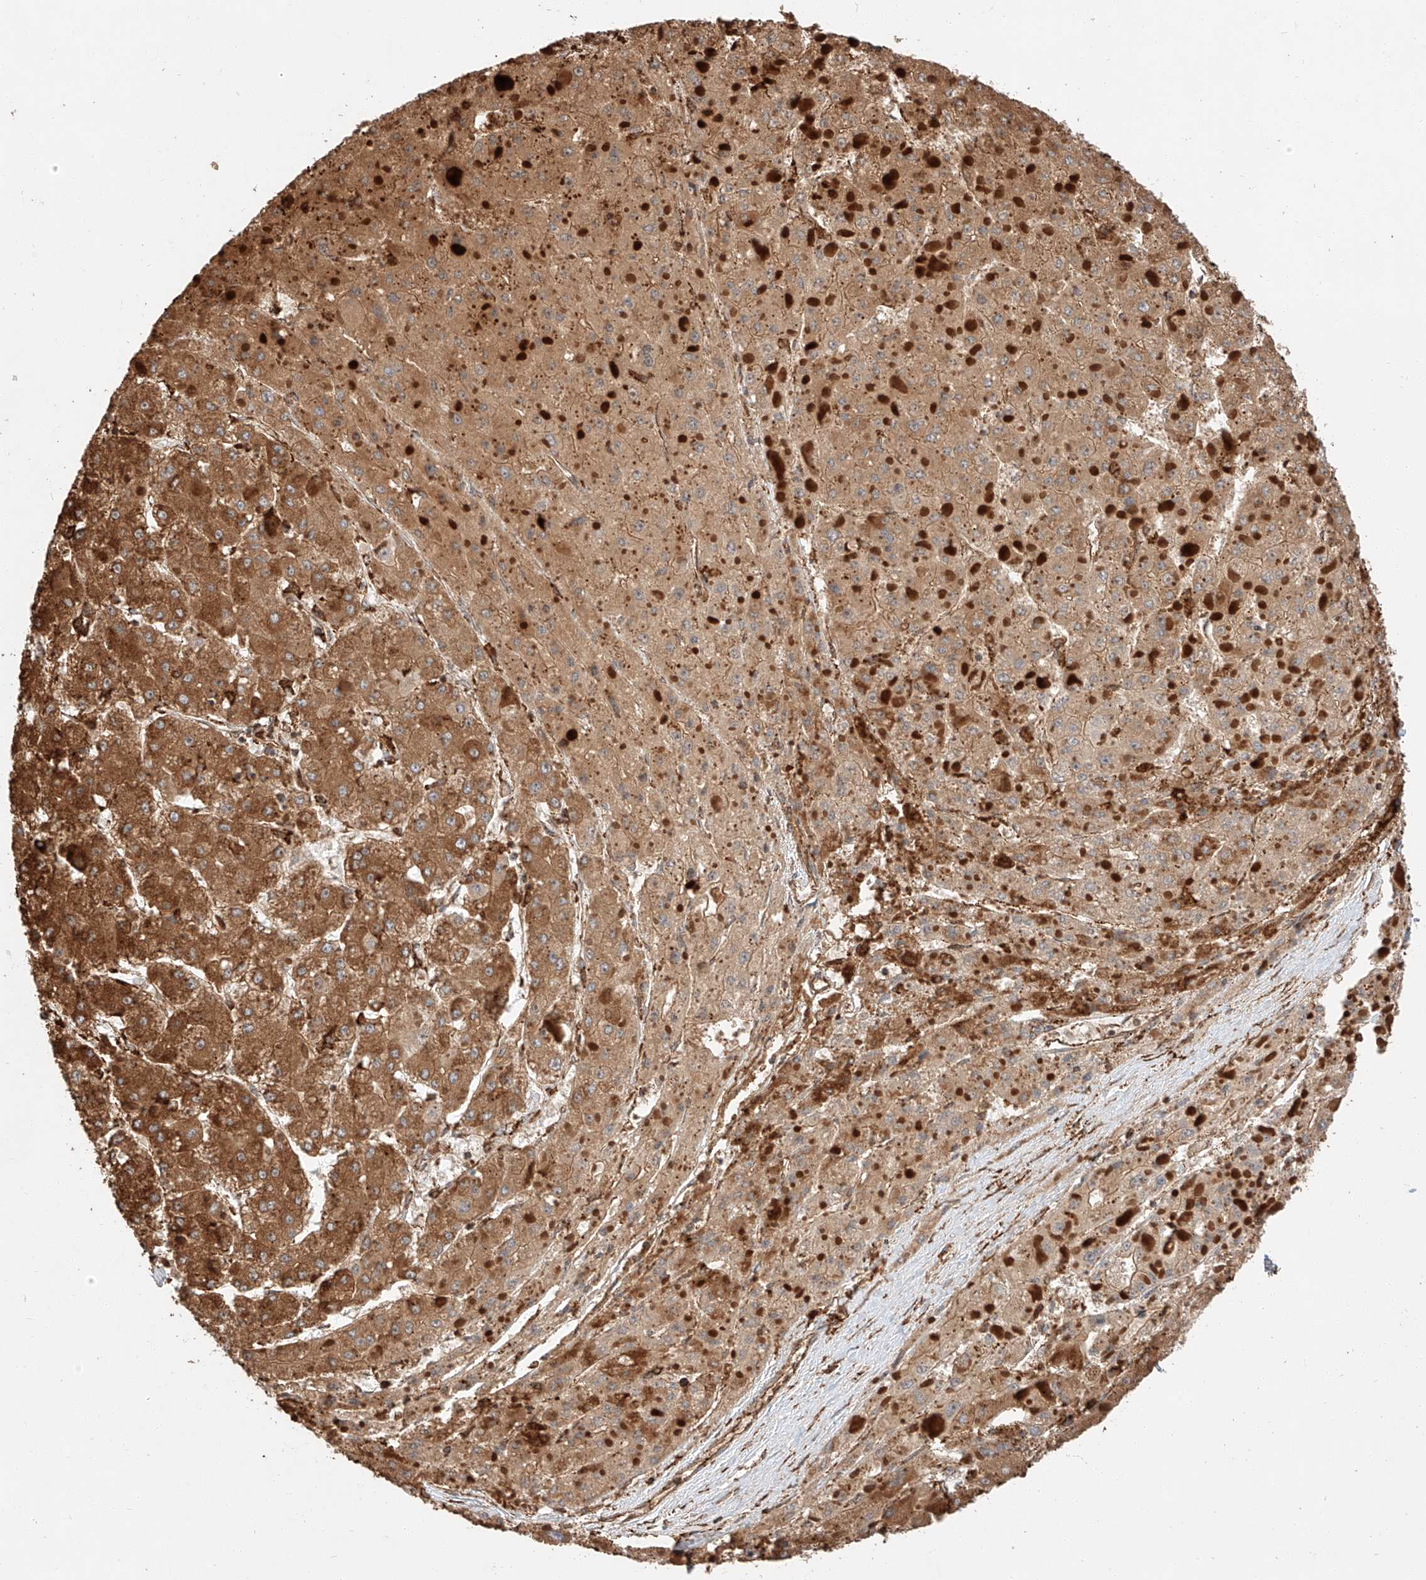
{"staining": {"intensity": "strong", "quantity": ">75%", "location": "cytoplasmic/membranous"}, "tissue": "liver cancer", "cell_type": "Tumor cells", "image_type": "cancer", "snomed": [{"axis": "morphology", "description": "Carcinoma, Hepatocellular, NOS"}, {"axis": "topography", "description": "Liver"}], "caption": "Brown immunohistochemical staining in human liver cancer (hepatocellular carcinoma) exhibits strong cytoplasmic/membranous staining in about >75% of tumor cells.", "gene": "ZNF84", "patient": {"sex": "female", "age": 73}}